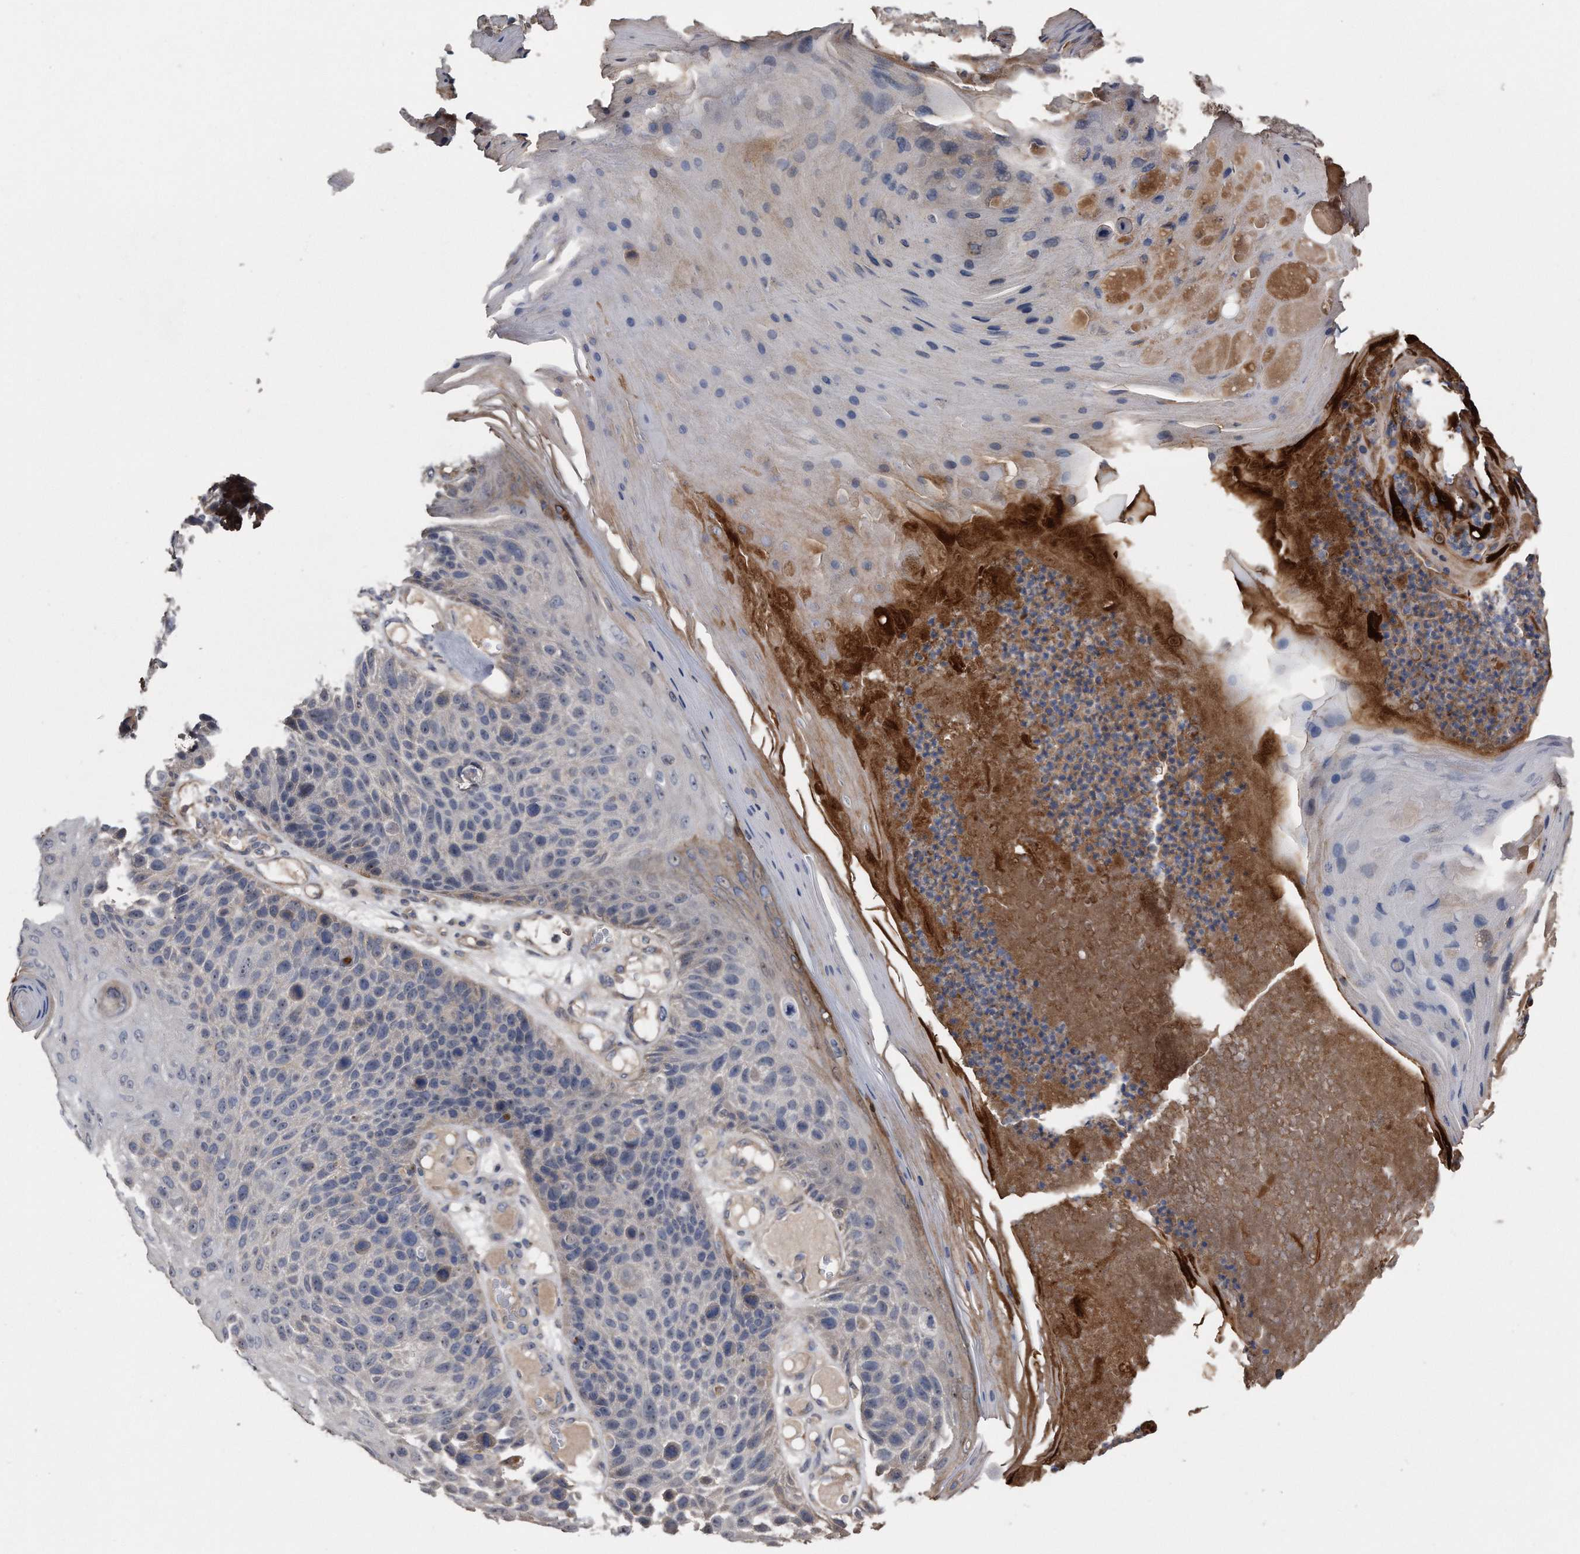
{"staining": {"intensity": "weak", "quantity": "<25%", "location": "cytoplasmic/membranous"}, "tissue": "skin cancer", "cell_type": "Tumor cells", "image_type": "cancer", "snomed": [{"axis": "morphology", "description": "Squamous cell carcinoma, NOS"}, {"axis": "topography", "description": "Skin"}], "caption": "Tumor cells show no significant staining in skin cancer.", "gene": "KCND3", "patient": {"sex": "female", "age": 88}}